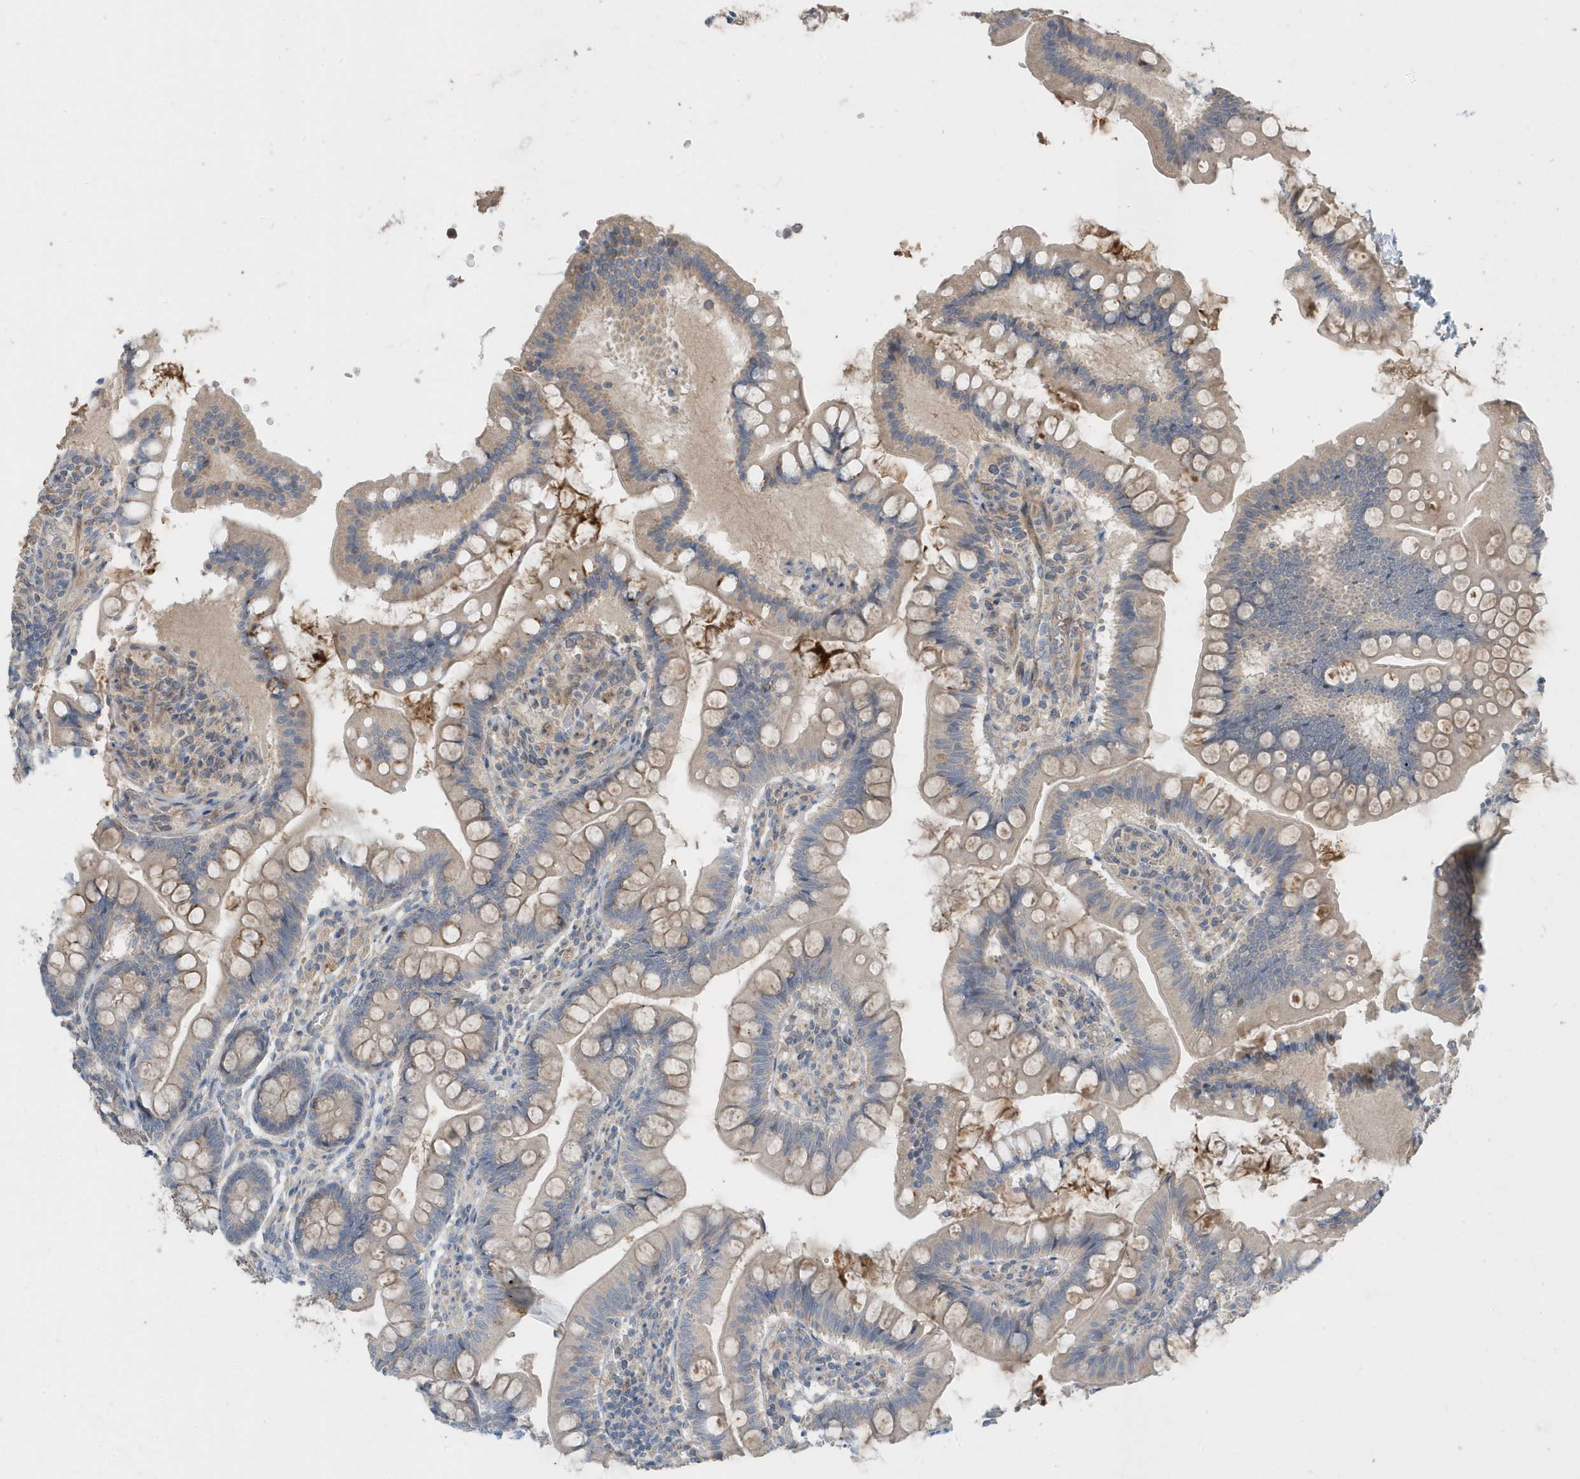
{"staining": {"intensity": "weak", "quantity": "25%-75%", "location": "cytoplasmic/membranous"}, "tissue": "small intestine", "cell_type": "Glandular cells", "image_type": "normal", "snomed": [{"axis": "morphology", "description": "Normal tissue, NOS"}, {"axis": "topography", "description": "Small intestine"}], "caption": "About 25%-75% of glandular cells in benign human small intestine show weak cytoplasmic/membranous protein positivity as visualized by brown immunohistochemical staining.", "gene": "USP53", "patient": {"sex": "male", "age": 7}}